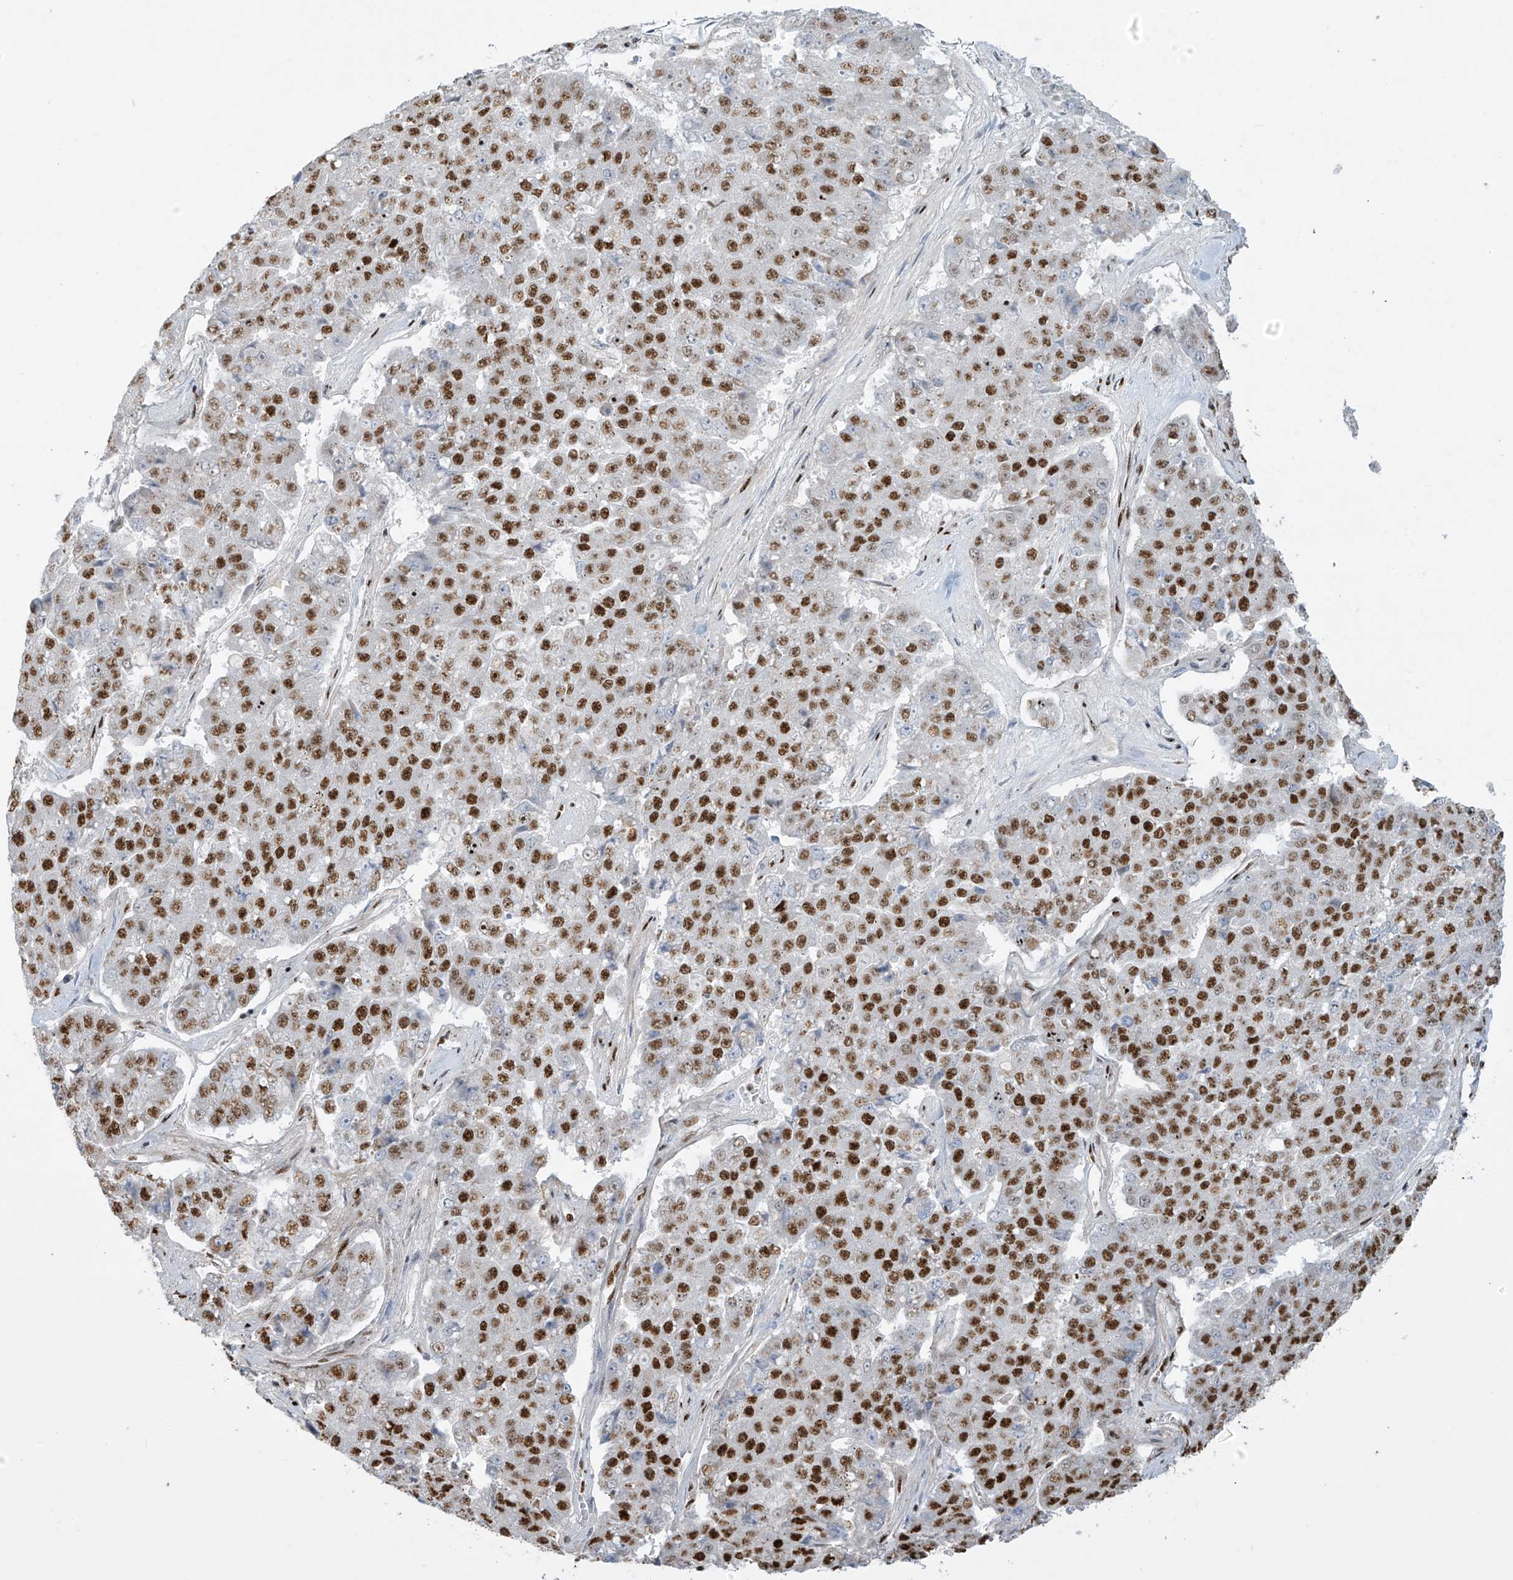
{"staining": {"intensity": "strong", "quantity": "25%-75%", "location": "nuclear"}, "tissue": "pancreatic cancer", "cell_type": "Tumor cells", "image_type": "cancer", "snomed": [{"axis": "morphology", "description": "Adenocarcinoma, NOS"}, {"axis": "topography", "description": "Pancreas"}], "caption": "The micrograph reveals staining of adenocarcinoma (pancreatic), revealing strong nuclear protein positivity (brown color) within tumor cells.", "gene": "MS4A6A", "patient": {"sex": "male", "age": 50}}